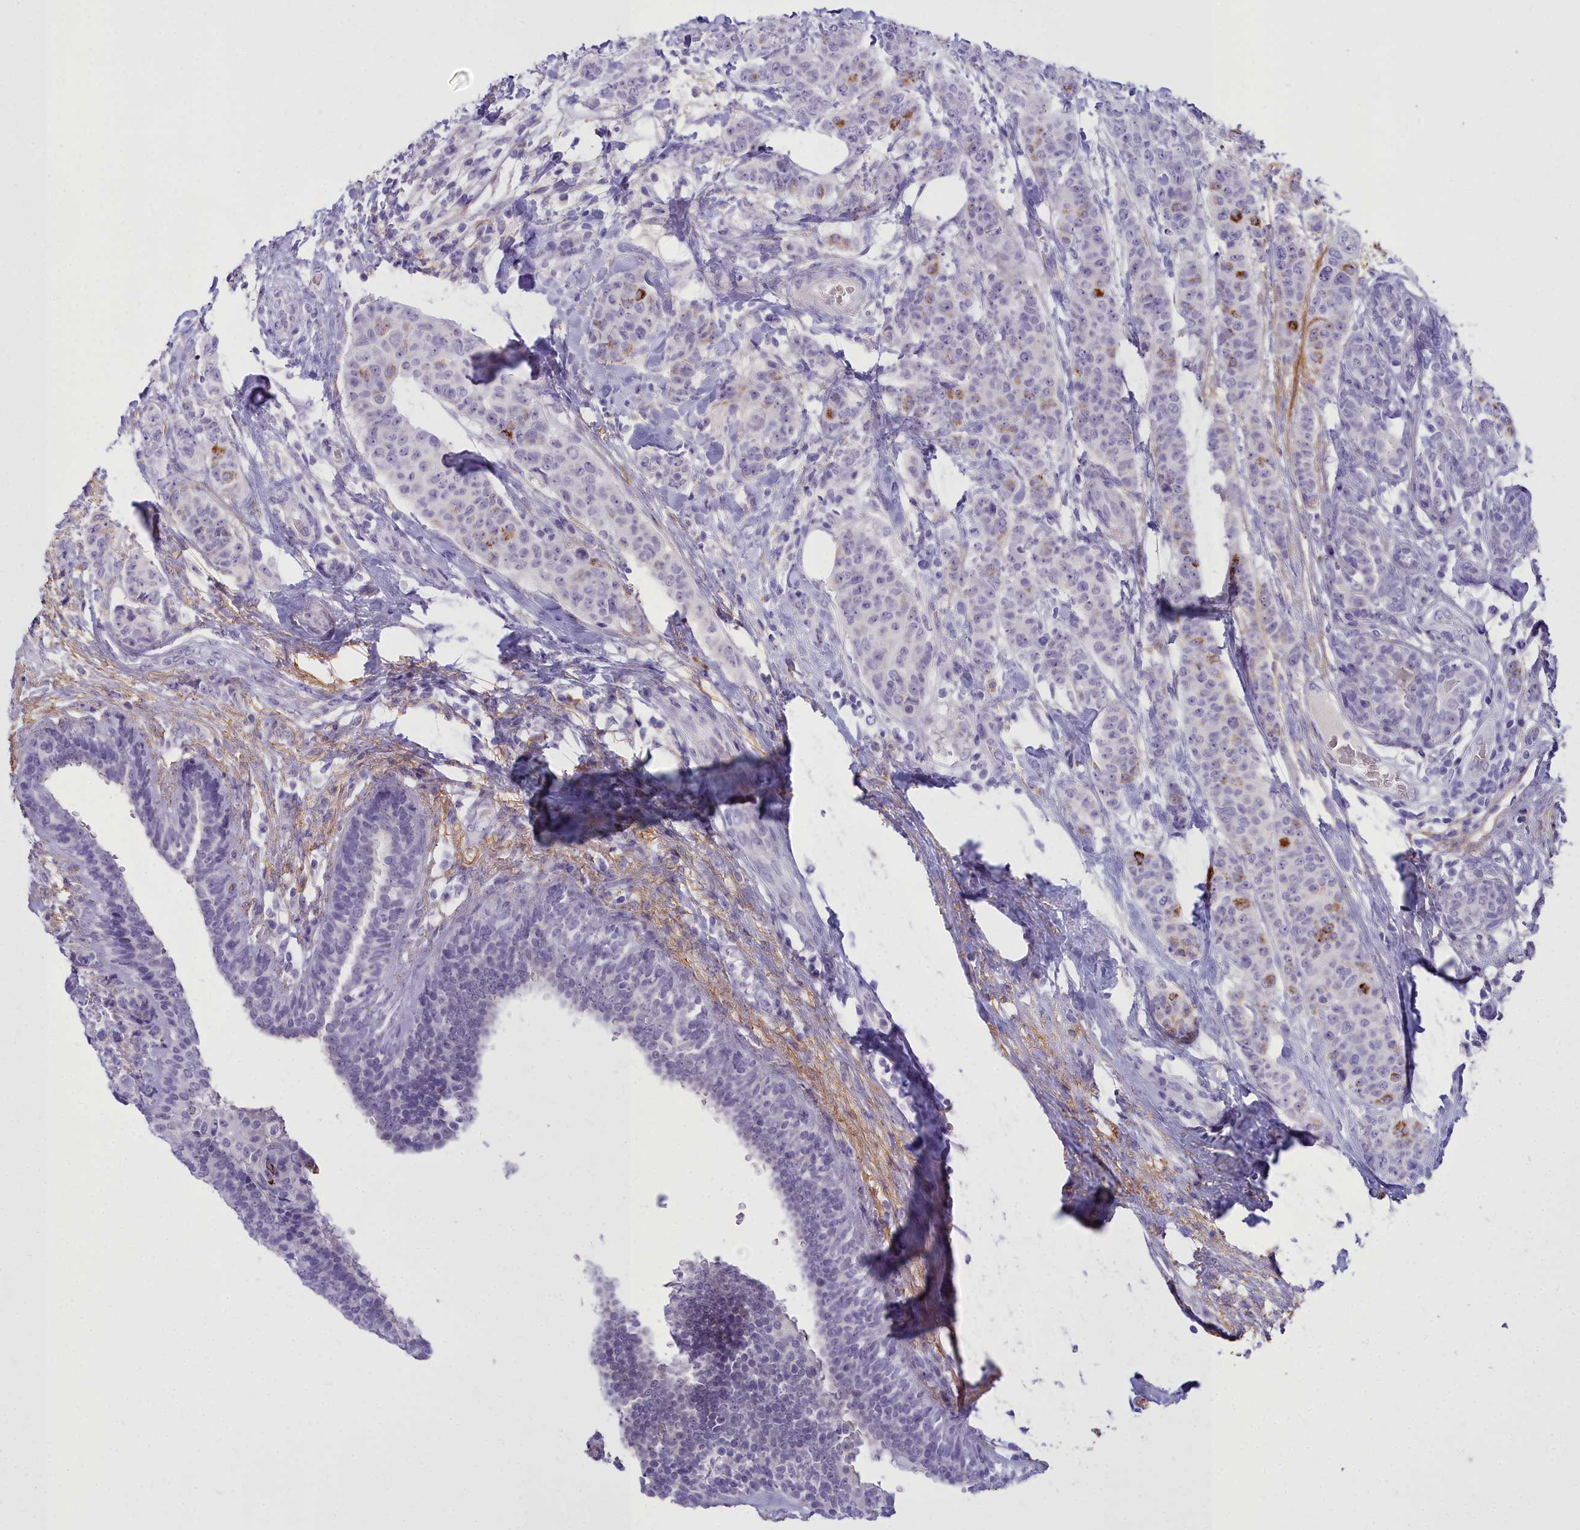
{"staining": {"intensity": "strong", "quantity": "<25%", "location": "cytoplasmic/membranous"}, "tissue": "breast cancer", "cell_type": "Tumor cells", "image_type": "cancer", "snomed": [{"axis": "morphology", "description": "Duct carcinoma"}, {"axis": "topography", "description": "Breast"}], "caption": "Approximately <25% of tumor cells in intraductal carcinoma (breast) reveal strong cytoplasmic/membranous protein staining as visualized by brown immunohistochemical staining.", "gene": "OSTN", "patient": {"sex": "female", "age": 40}}